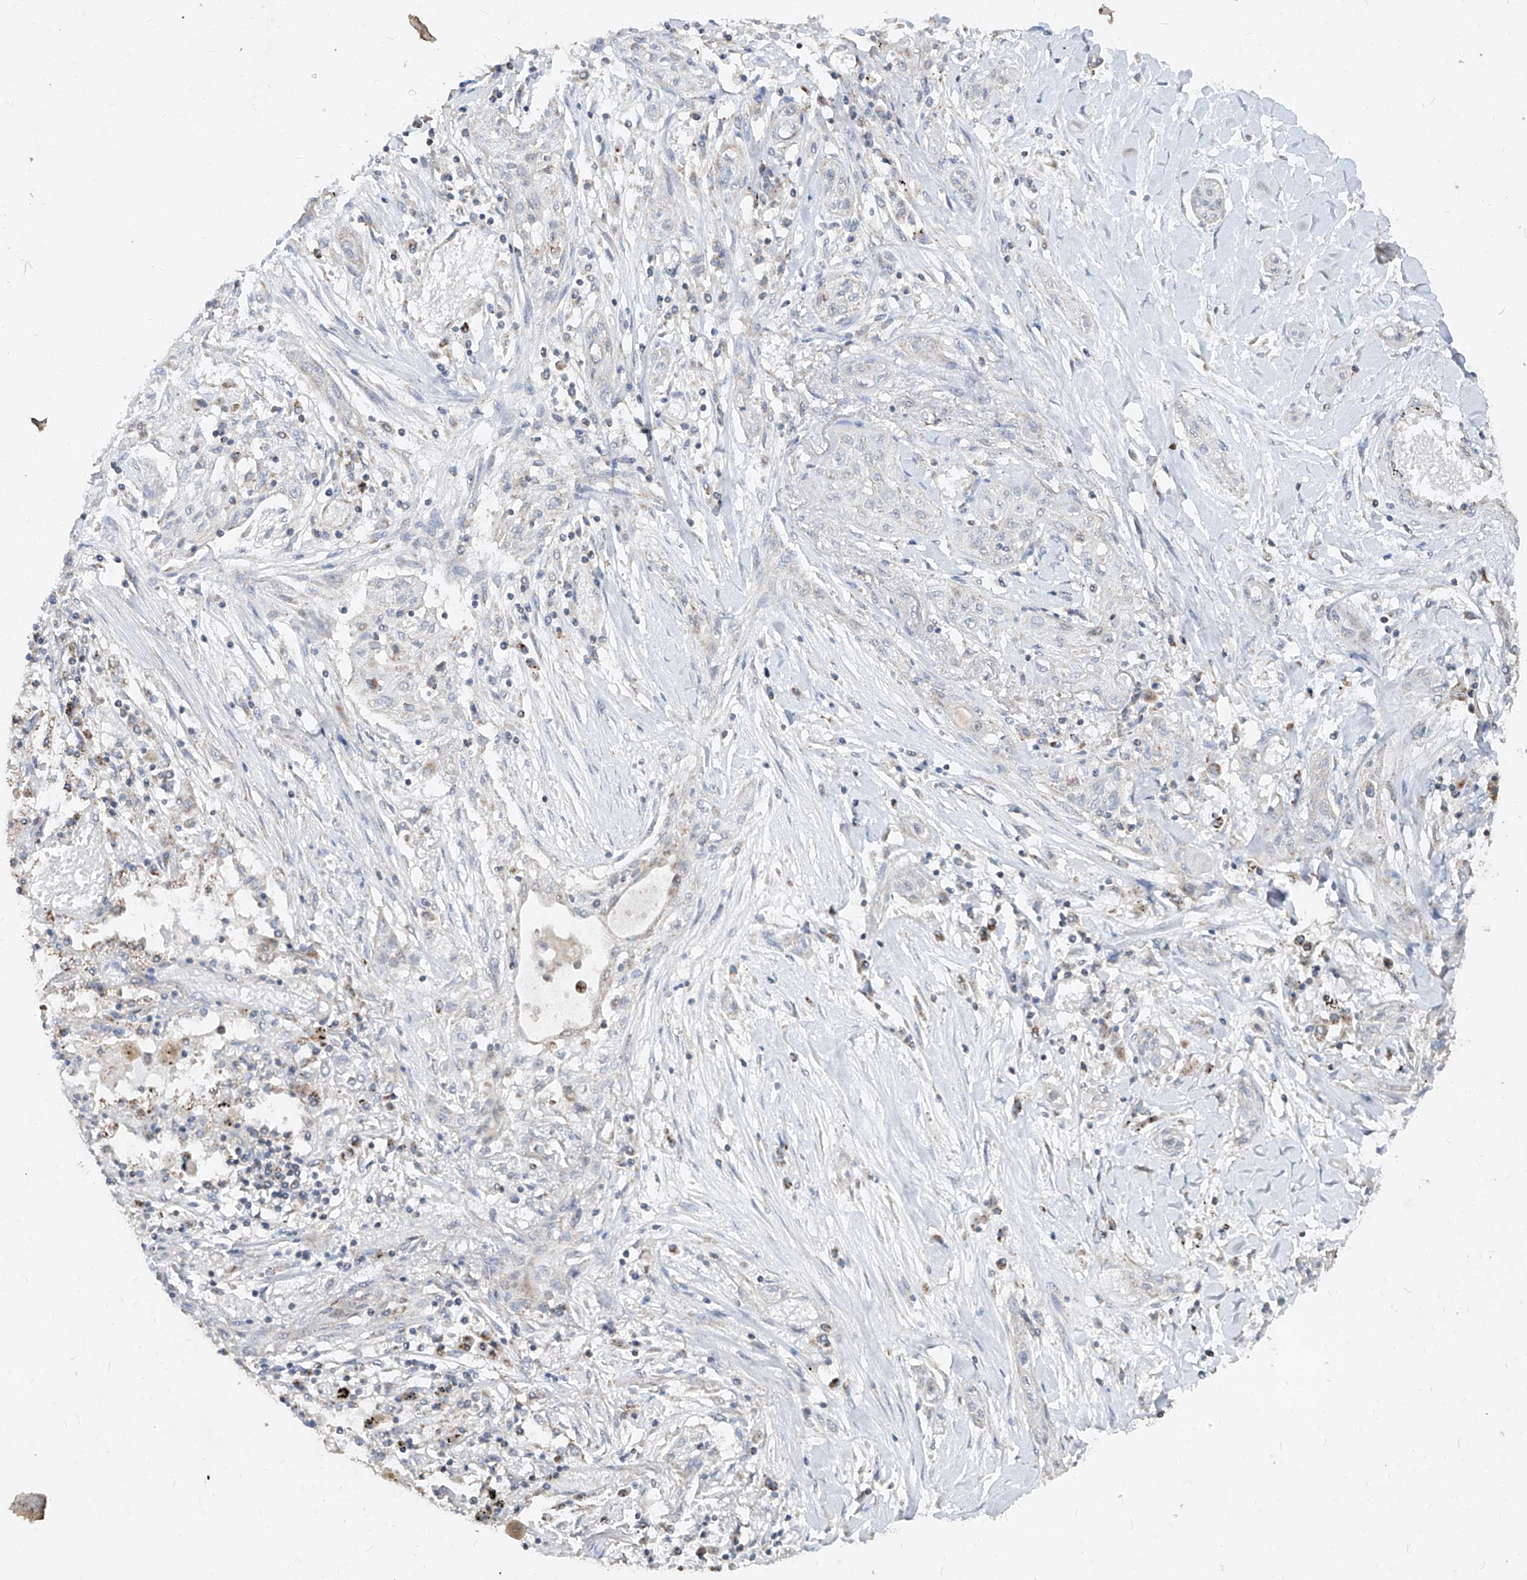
{"staining": {"intensity": "negative", "quantity": "none", "location": "none"}, "tissue": "lung cancer", "cell_type": "Tumor cells", "image_type": "cancer", "snomed": [{"axis": "morphology", "description": "Squamous cell carcinoma, NOS"}, {"axis": "topography", "description": "Lung"}], "caption": "IHC photomicrograph of neoplastic tissue: human lung squamous cell carcinoma stained with DAB (3,3'-diaminobenzidine) reveals no significant protein staining in tumor cells.", "gene": "NDUFB3", "patient": {"sex": "female", "age": 47}}